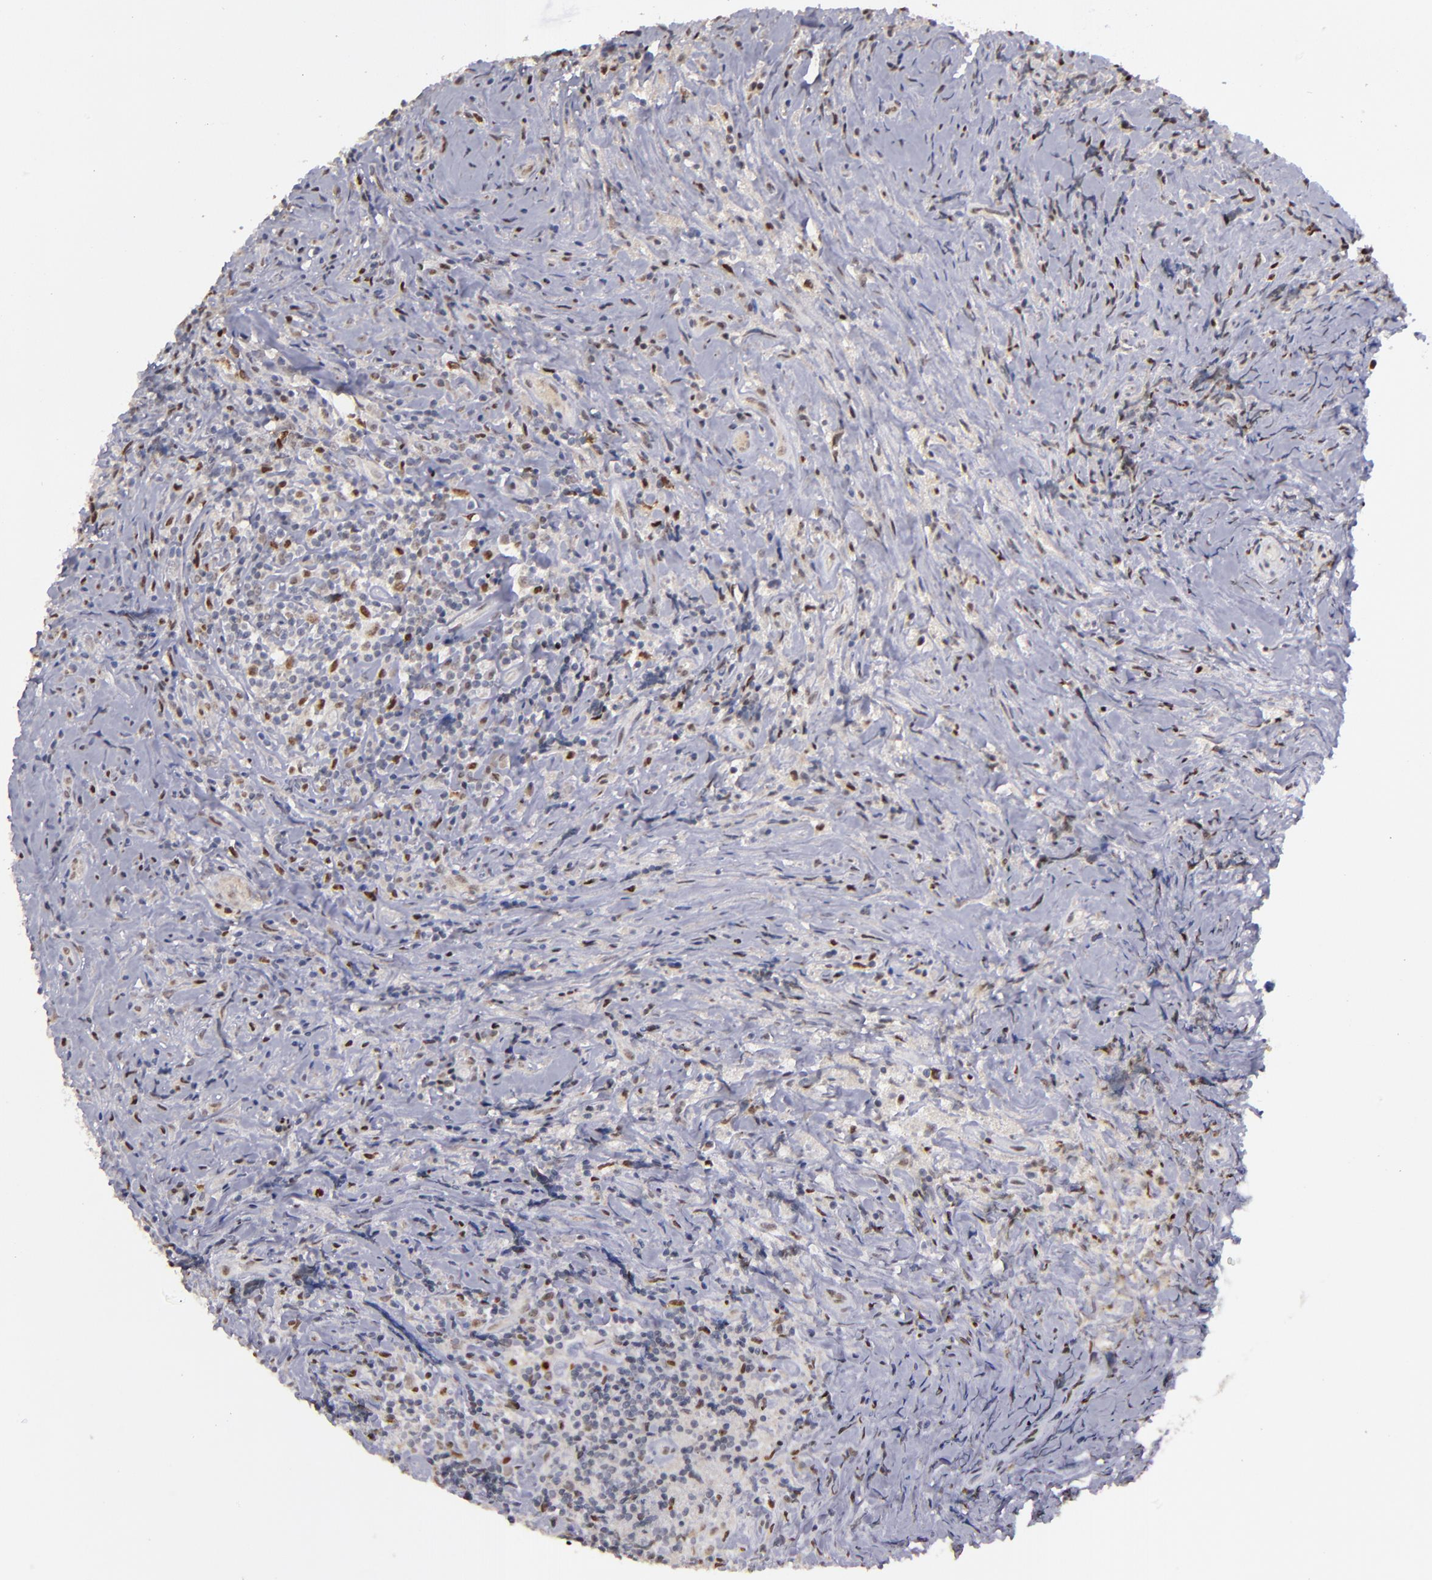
{"staining": {"intensity": "weak", "quantity": "25%-75%", "location": "cytoplasmic/membranous,nuclear"}, "tissue": "lymphoma", "cell_type": "Tumor cells", "image_type": "cancer", "snomed": [{"axis": "morphology", "description": "Hodgkin's disease, NOS"}, {"axis": "topography", "description": "Lymph node"}], "caption": "There is low levels of weak cytoplasmic/membranous and nuclear expression in tumor cells of lymphoma, as demonstrated by immunohistochemical staining (brown color).", "gene": "RREB1", "patient": {"sex": "female", "age": 25}}